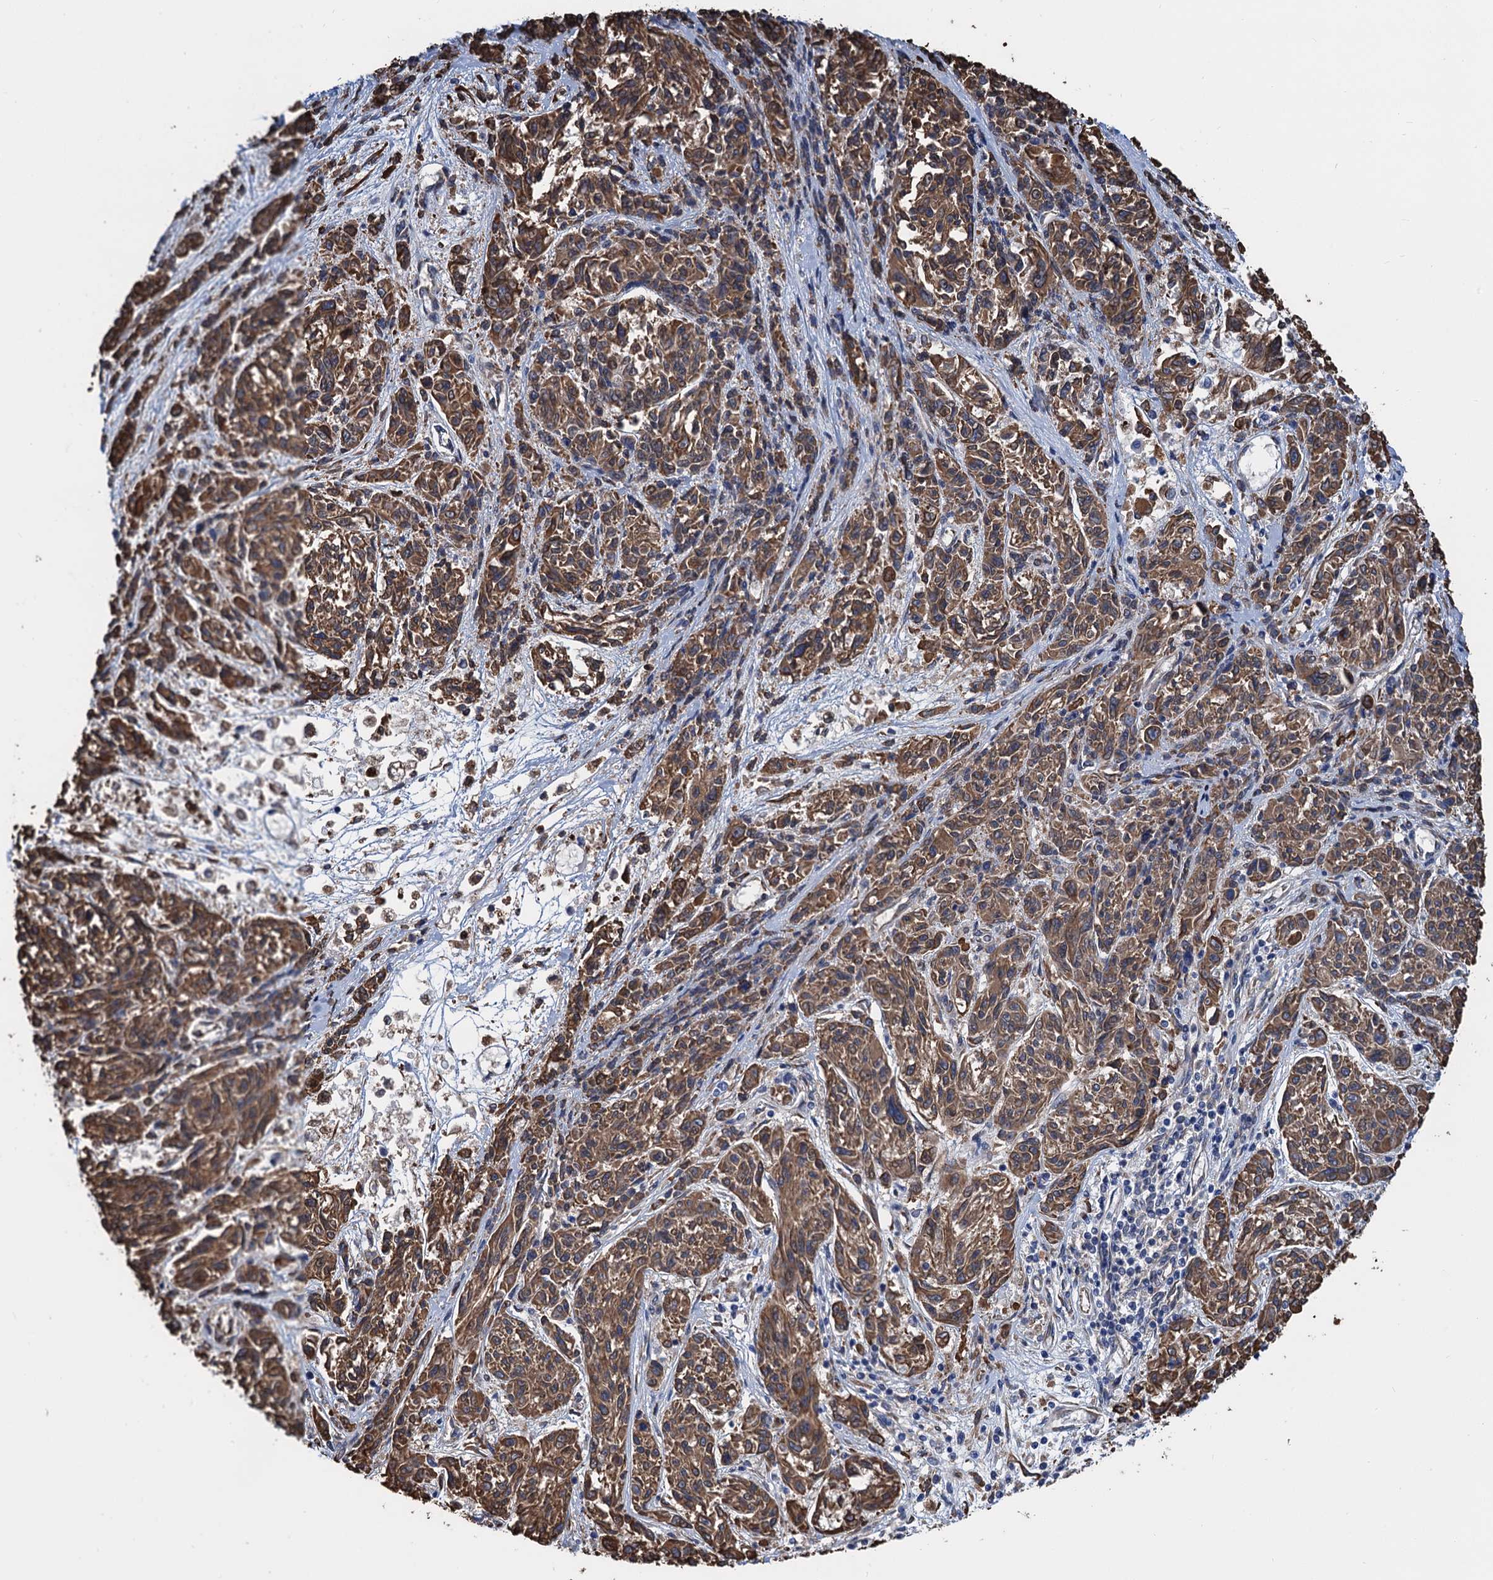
{"staining": {"intensity": "moderate", "quantity": ">75%", "location": "cytoplasmic/membranous"}, "tissue": "melanoma", "cell_type": "Tumor cells", "image_type": "cancer", "snomed": [{"axis": "morphology", "description": "Malignant melanoma, NOS"}, {"axis": "topography", "description": "Skin"}], "caption": "IHC of melanoma exhibits medium levels of moderate cytoplasmic/membranous staining in about >75% of tumor cells.", "gene": "CNNM1", "patient": {"sex": "male", "age": 53}}